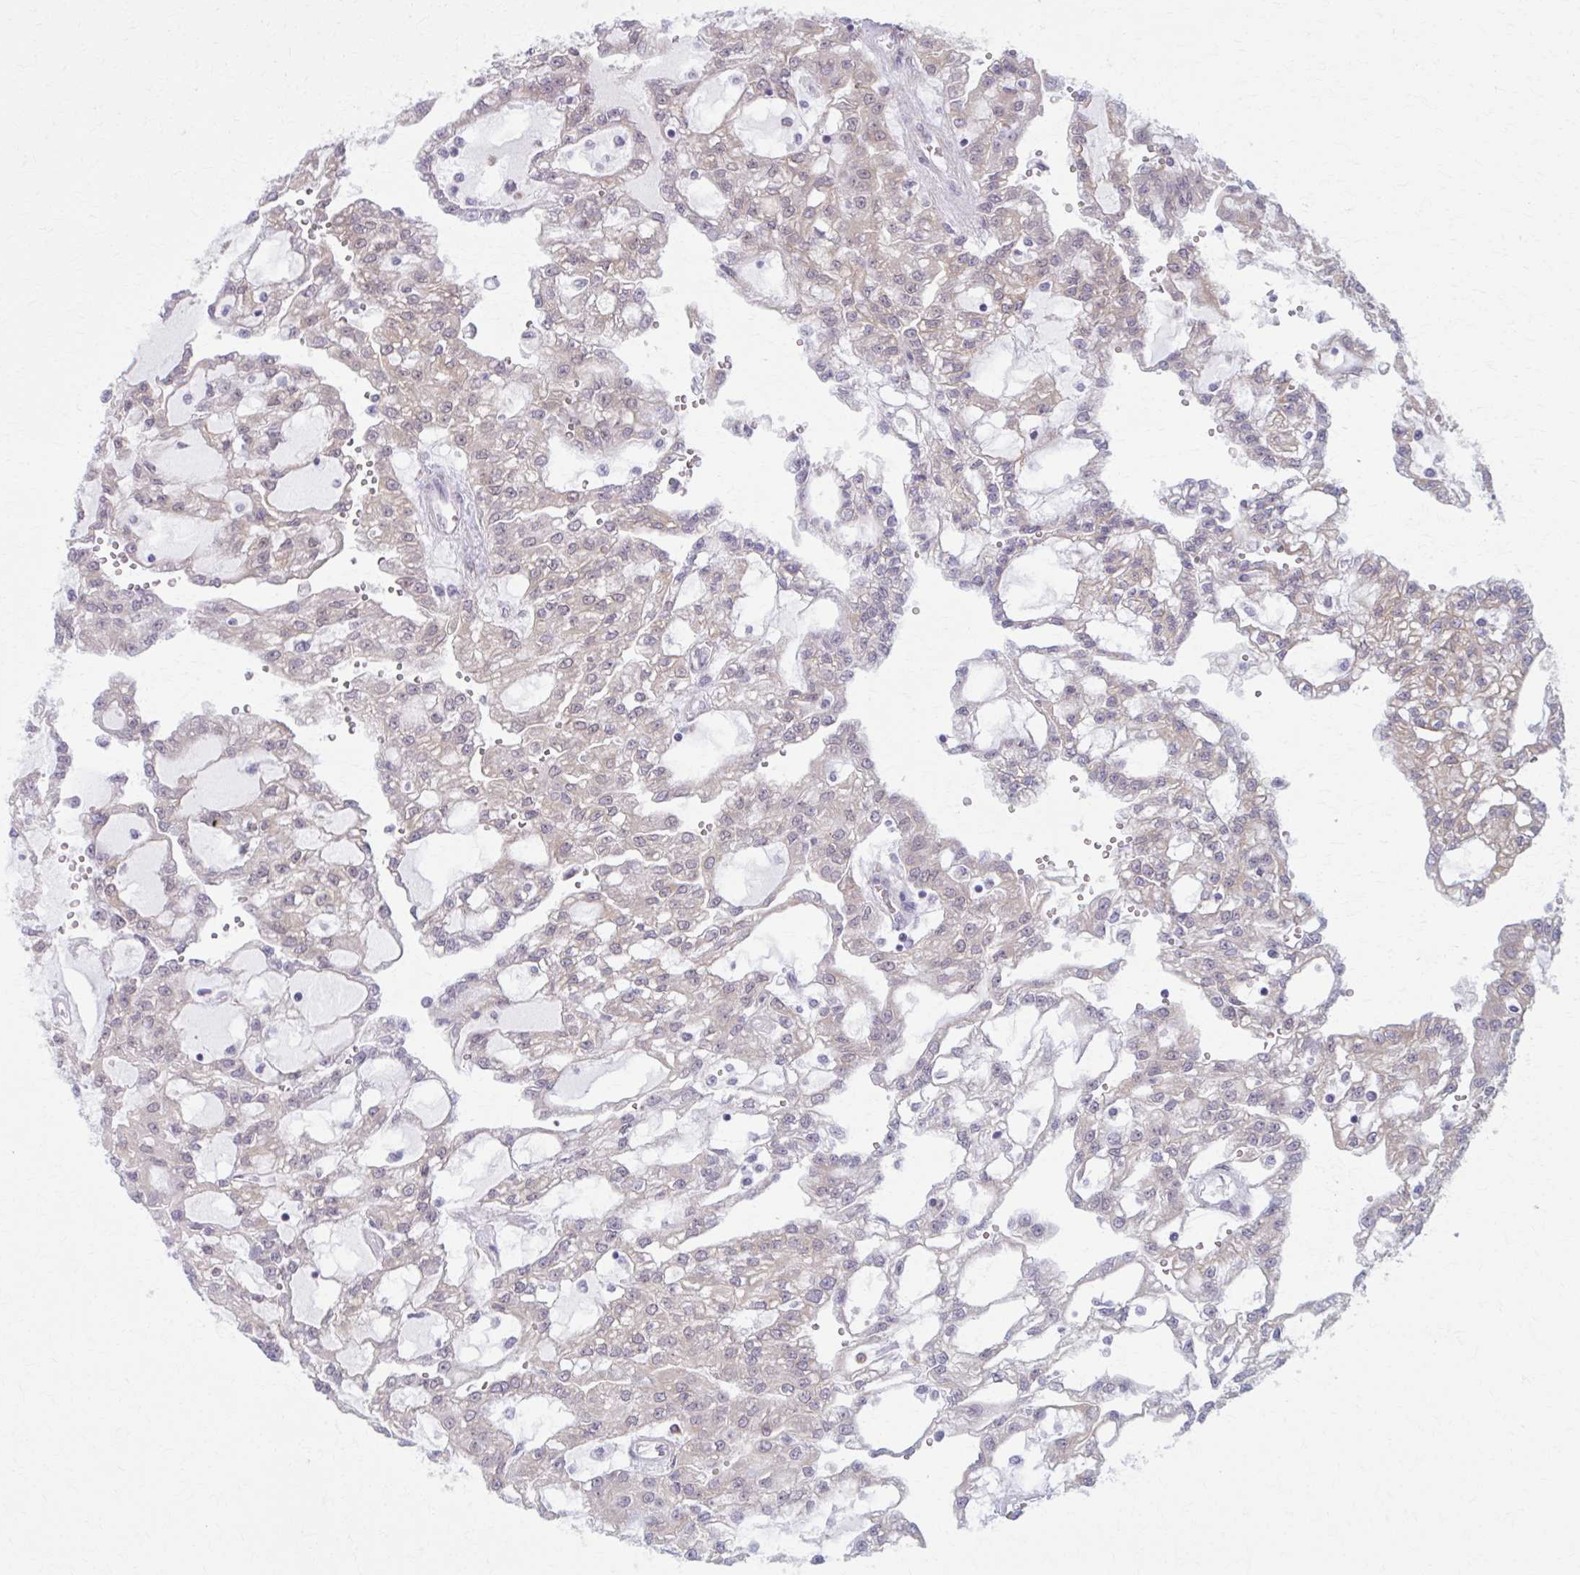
{"staining": {"intensity": "weak", "quantity": ">75%", "location": "cytoplasmic/membranous"}, "tissue": "renal cancer", "cell_type": "Tumor cells", "image_type": "cancer", "snomed": [{"axis": "morphology", "description": "Adenocarcinoma, NOS"}, {"axis": "topography", "description": "Kidney"}], "caption": "Human adenocarcinoma (renal) stained with a brown dye demonstrates weak cytoplasmic/membranous positive positivity in about >75% of tumor cells.", "gene": "NUMBL", "patient": {"sex": "male", "age": 63}}